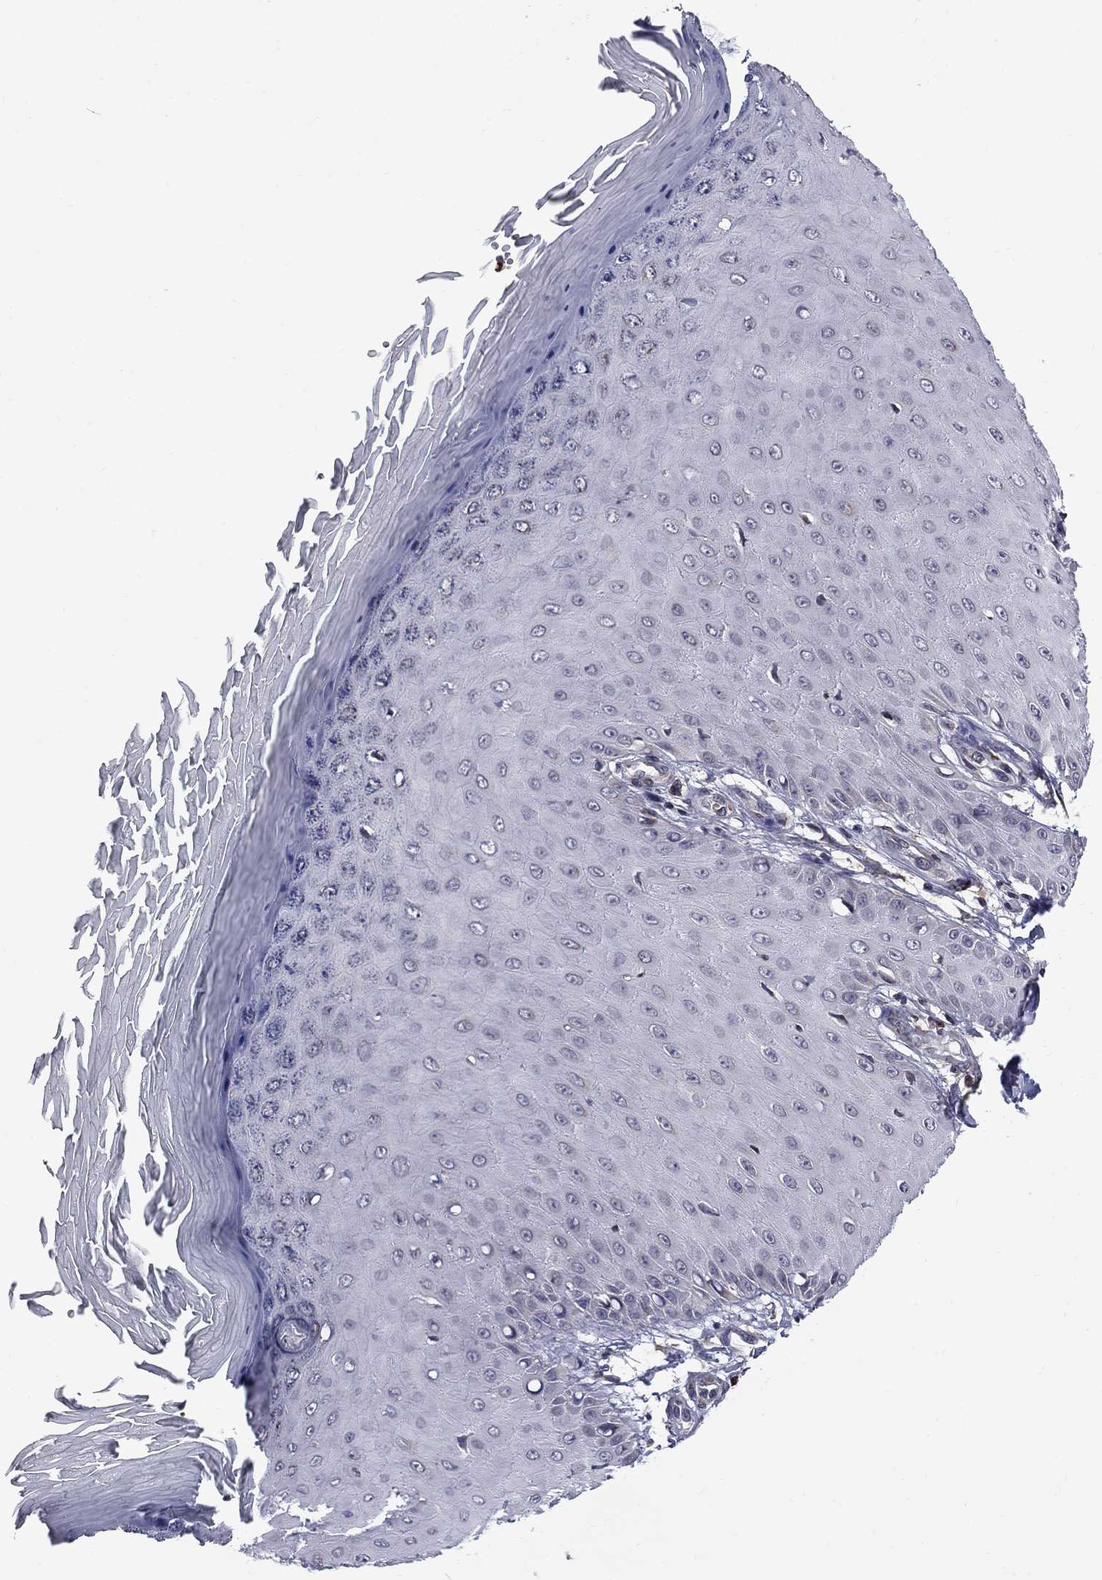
{"staining": {"intensity": "negative", "quantity": "none", "location": "none"}, "tissue": "skin cancer", "cell_type": "Tumor cells", "image_type": "cancer", "snomed": [{"axis": "morphology", "description": "Inflammation, NOS"}, {"axis": "morphology", "description": "Squamous cell carcinoma, NOS"}, {"axis": "topography", "description": "Skin"}], "caption": "Skin cancer stained for a protein using immunohistochemistry (IHC) demonstrates no positivity tumor cells.", "gene": "HSPB2", "patient": {"sex": "male", "age": 70}}